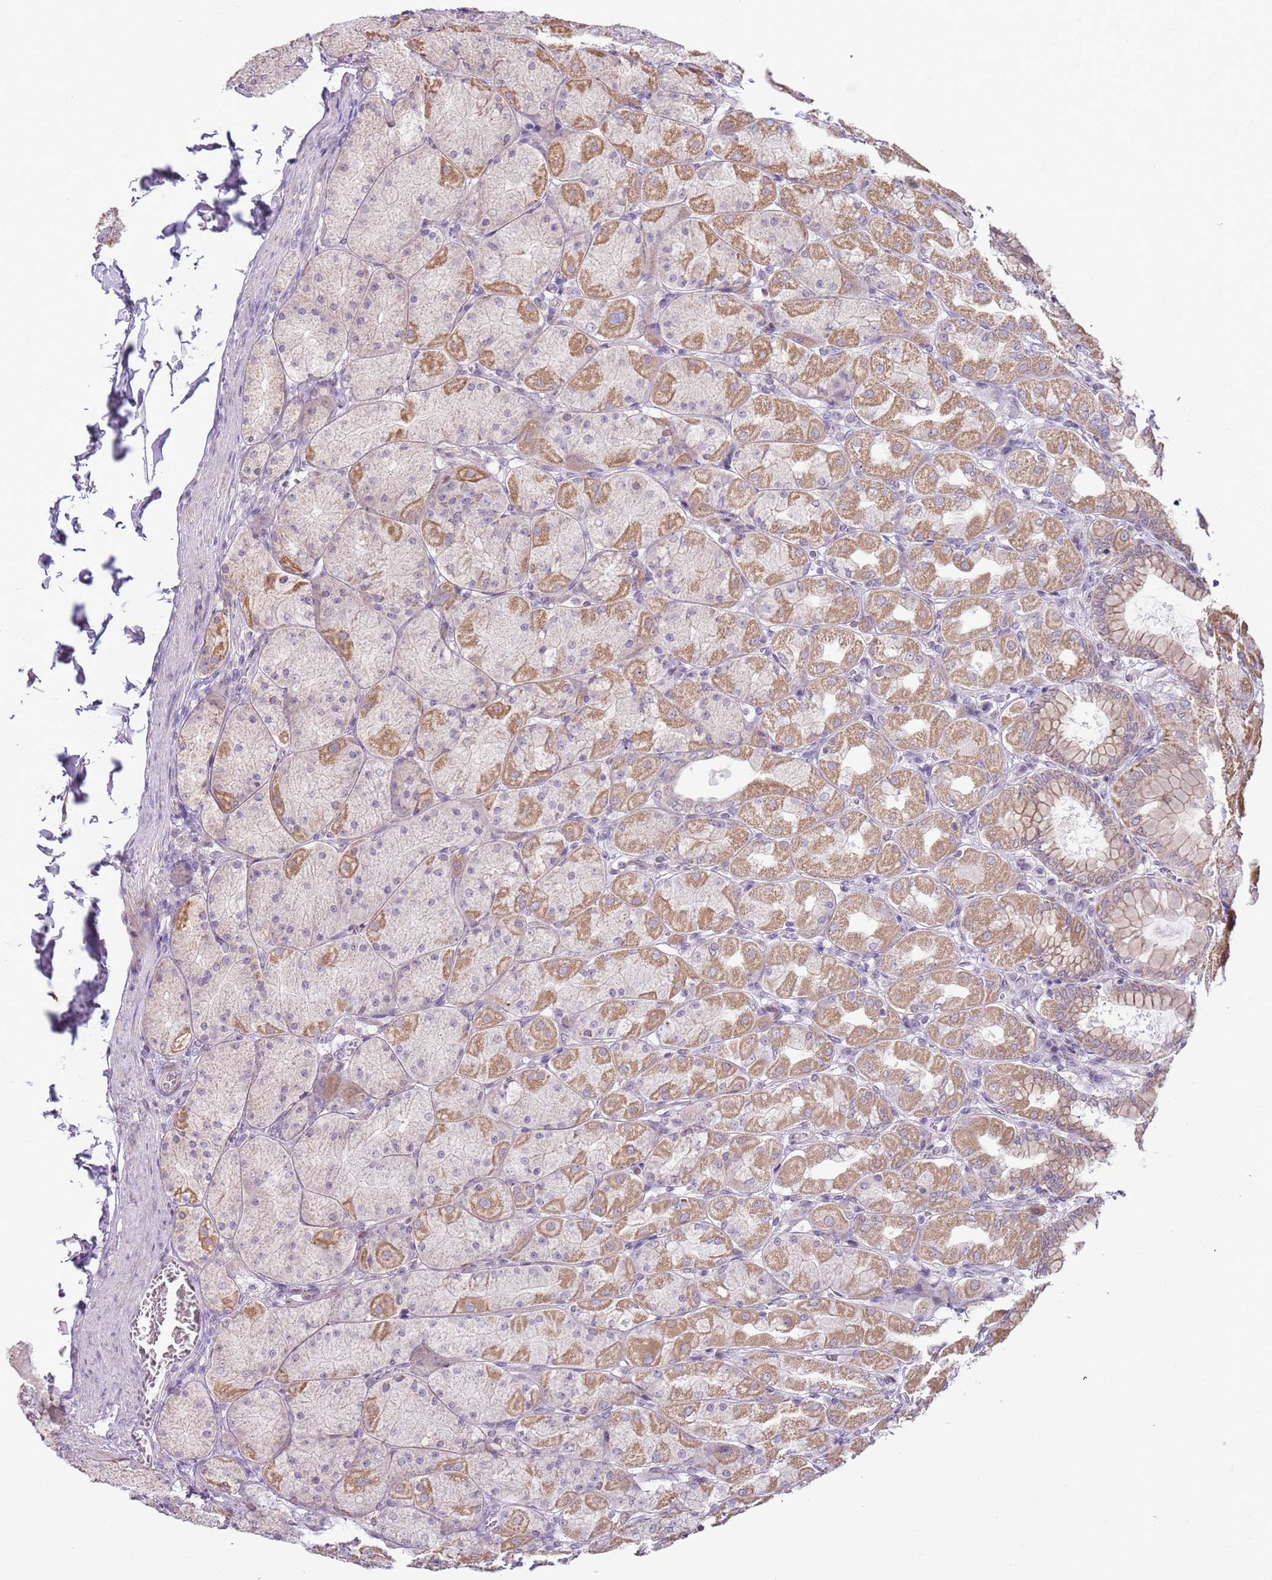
{"staining": {"intensity": "moderate", "quantity": "25%-75%", "location": "cytoplasmic/membranous,nuclear"}, "tissue": "stomach", "cell_type": "Glandular cells", "image_type": "normal", "snomed": [{"axis": "morphology", "description": "Normal tissue, NOS"}, {"axis": "topography", "description": "Stomach, upper"}], "caption": "An immunohistochemistry photomicrograph of normal tissue is shown. Protein staining in brown shows moderate cytoplasmic/membranous,nuclear positivity in stomach within glandular cells.", "gene": "MLLT11", "patient": {"sex": "female", "age": 56}}